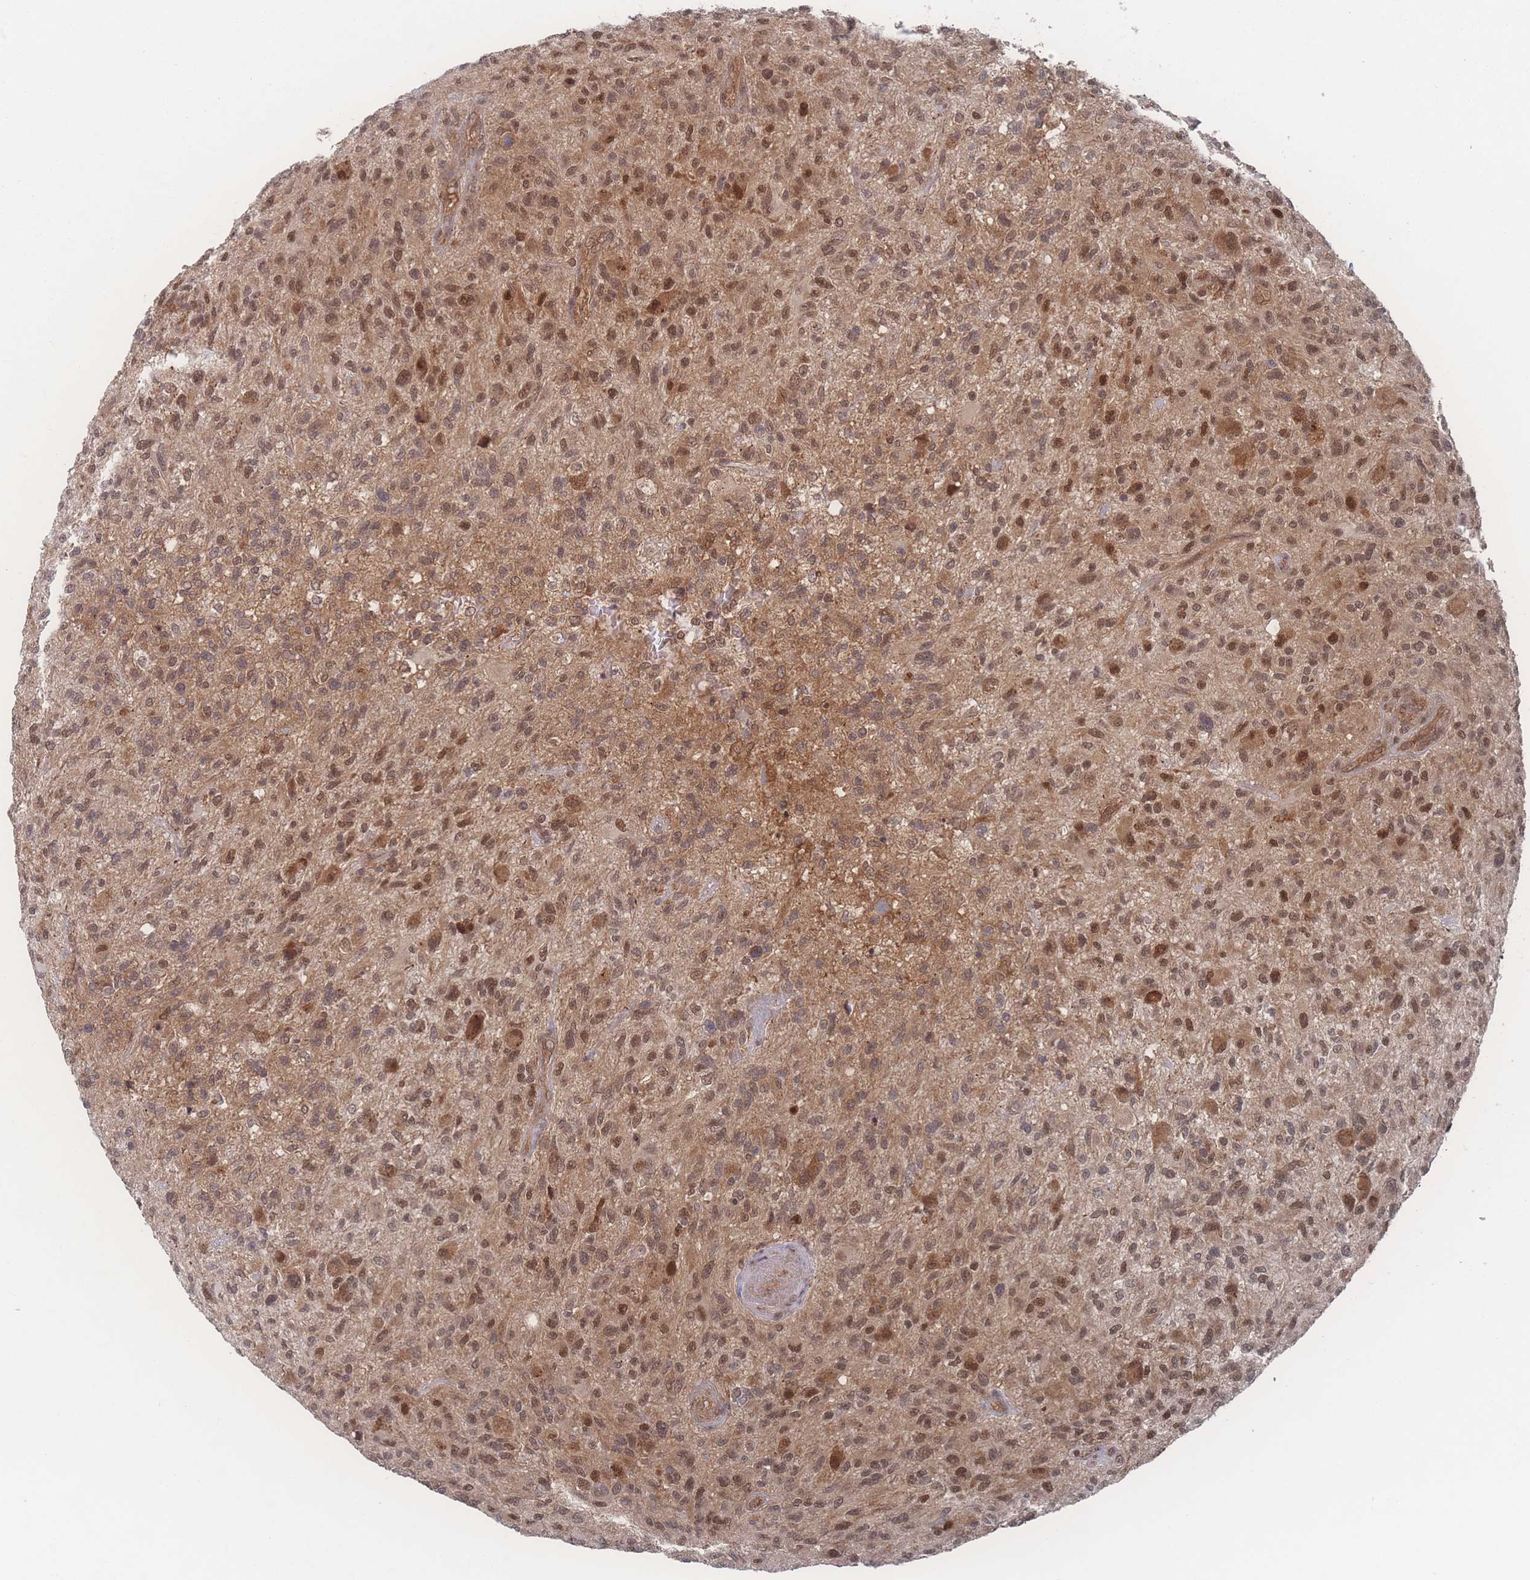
{"staining": {"intensity": "moderate", "quantity": ">75%", "location": "nuclear"}, "tissue": "glioma", "cell_type": "Tumor cells", "image_type": "cancer", "snomed": [{"axis": "morphology", "description": "Glioma, malignant, High grade"}, {"axis": "topography", "description": "Brain"}], "caption": "Immunohistochemistry (IHC) of malignant glioma (high-grade) shows medium levels of moderate nuclear positivity in about >75% of tumor cells.", "gene": "PSMA1", "patient": {"sex": "male", "age": 47}}